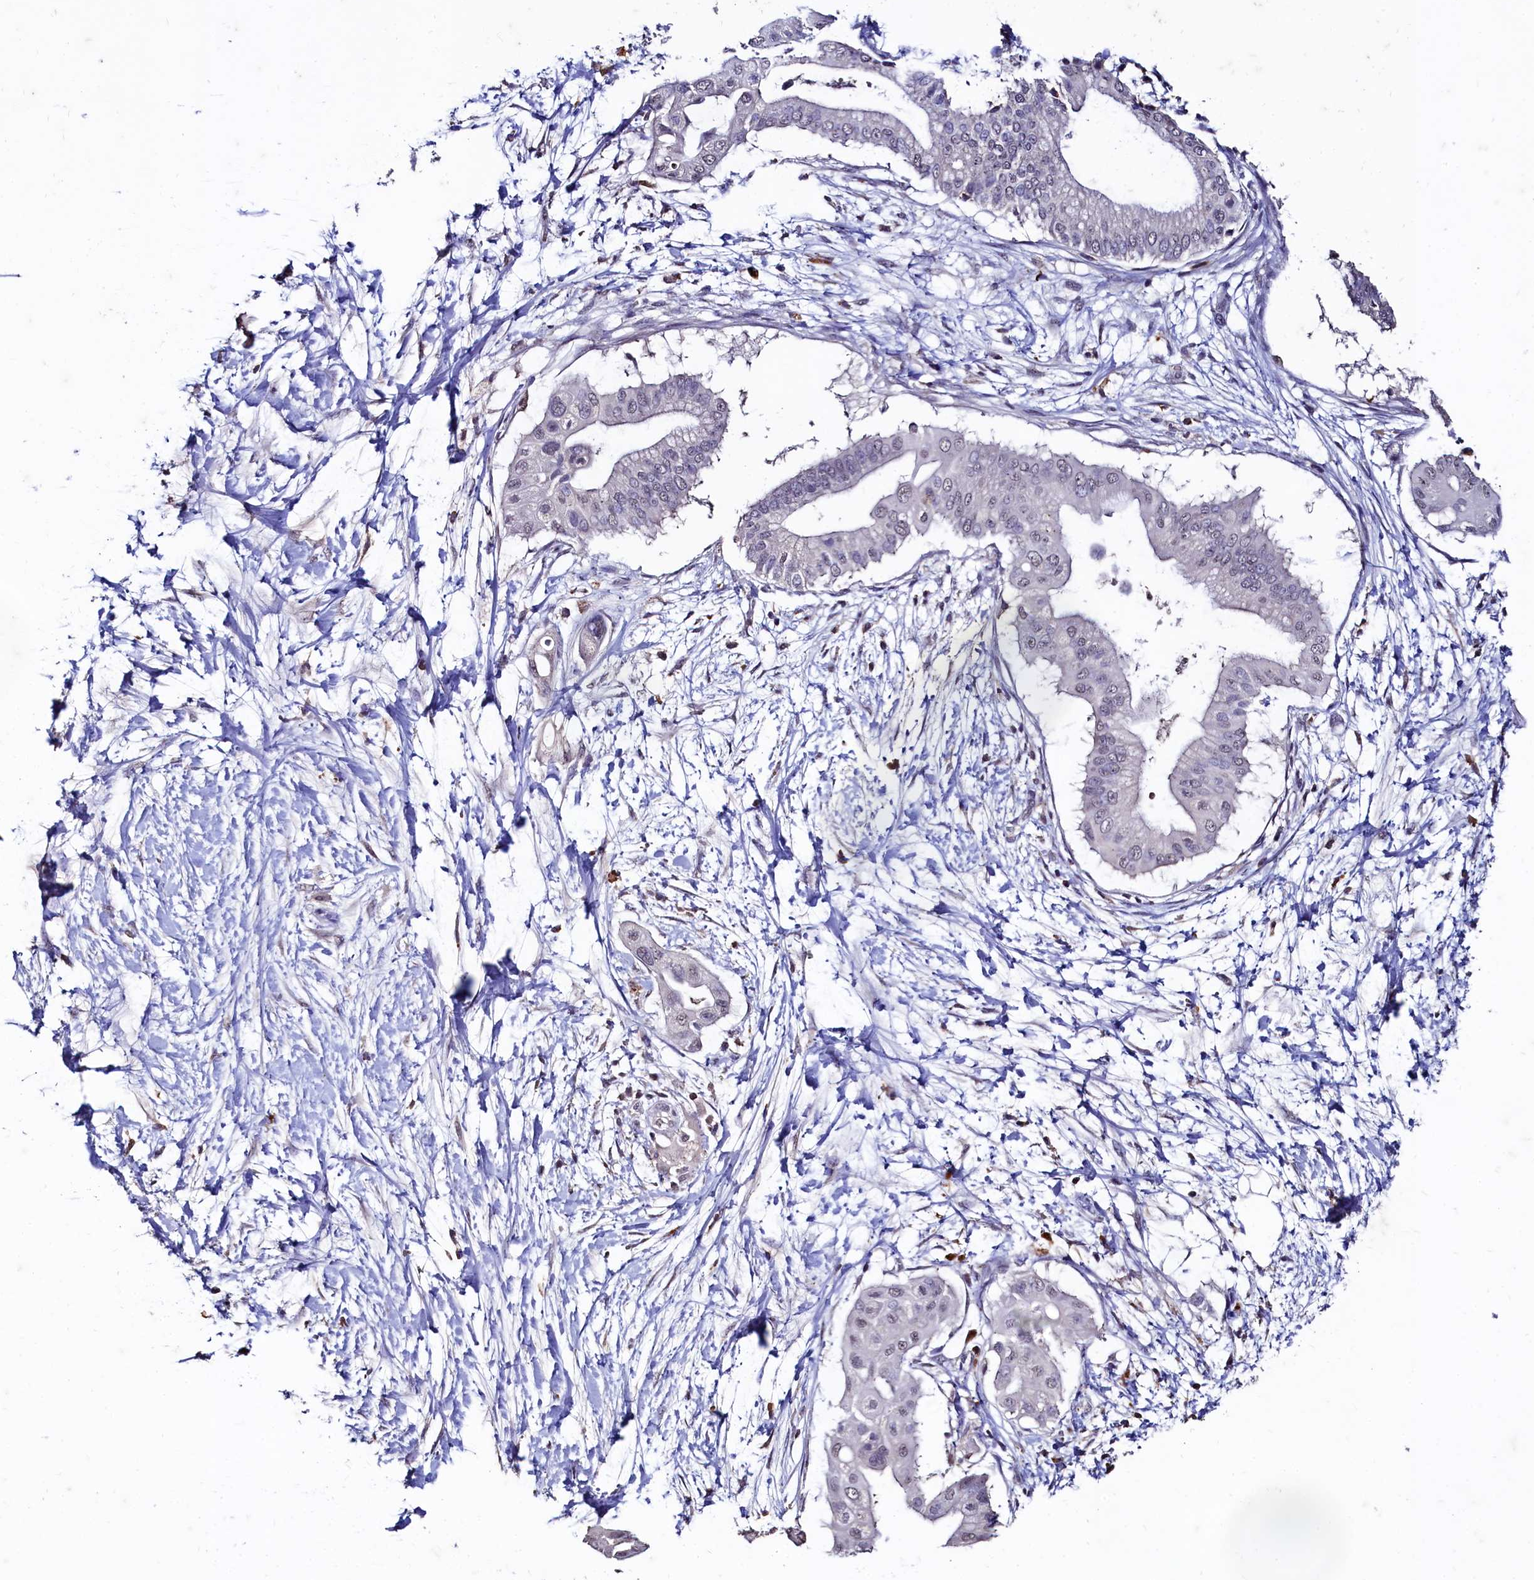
{"staining": {"intensity": "negative", "quantity": "none", "location": "none"}, "tissue": "pancreatic cancer", "cell_type": "Tumor cells", "image_type": "cancer", "snomed": [{"axis": "morphology", "description": "Adenocarcinoma, NOS"}, {"axis": "topography", "description": "Pancreas"}], "caption": "There is no significant expression in tumor cells of pancreatic cancer (adenocarcinoma).", "gene": "CSTPP1", "patient": {"sex": "male", "age": 68}}